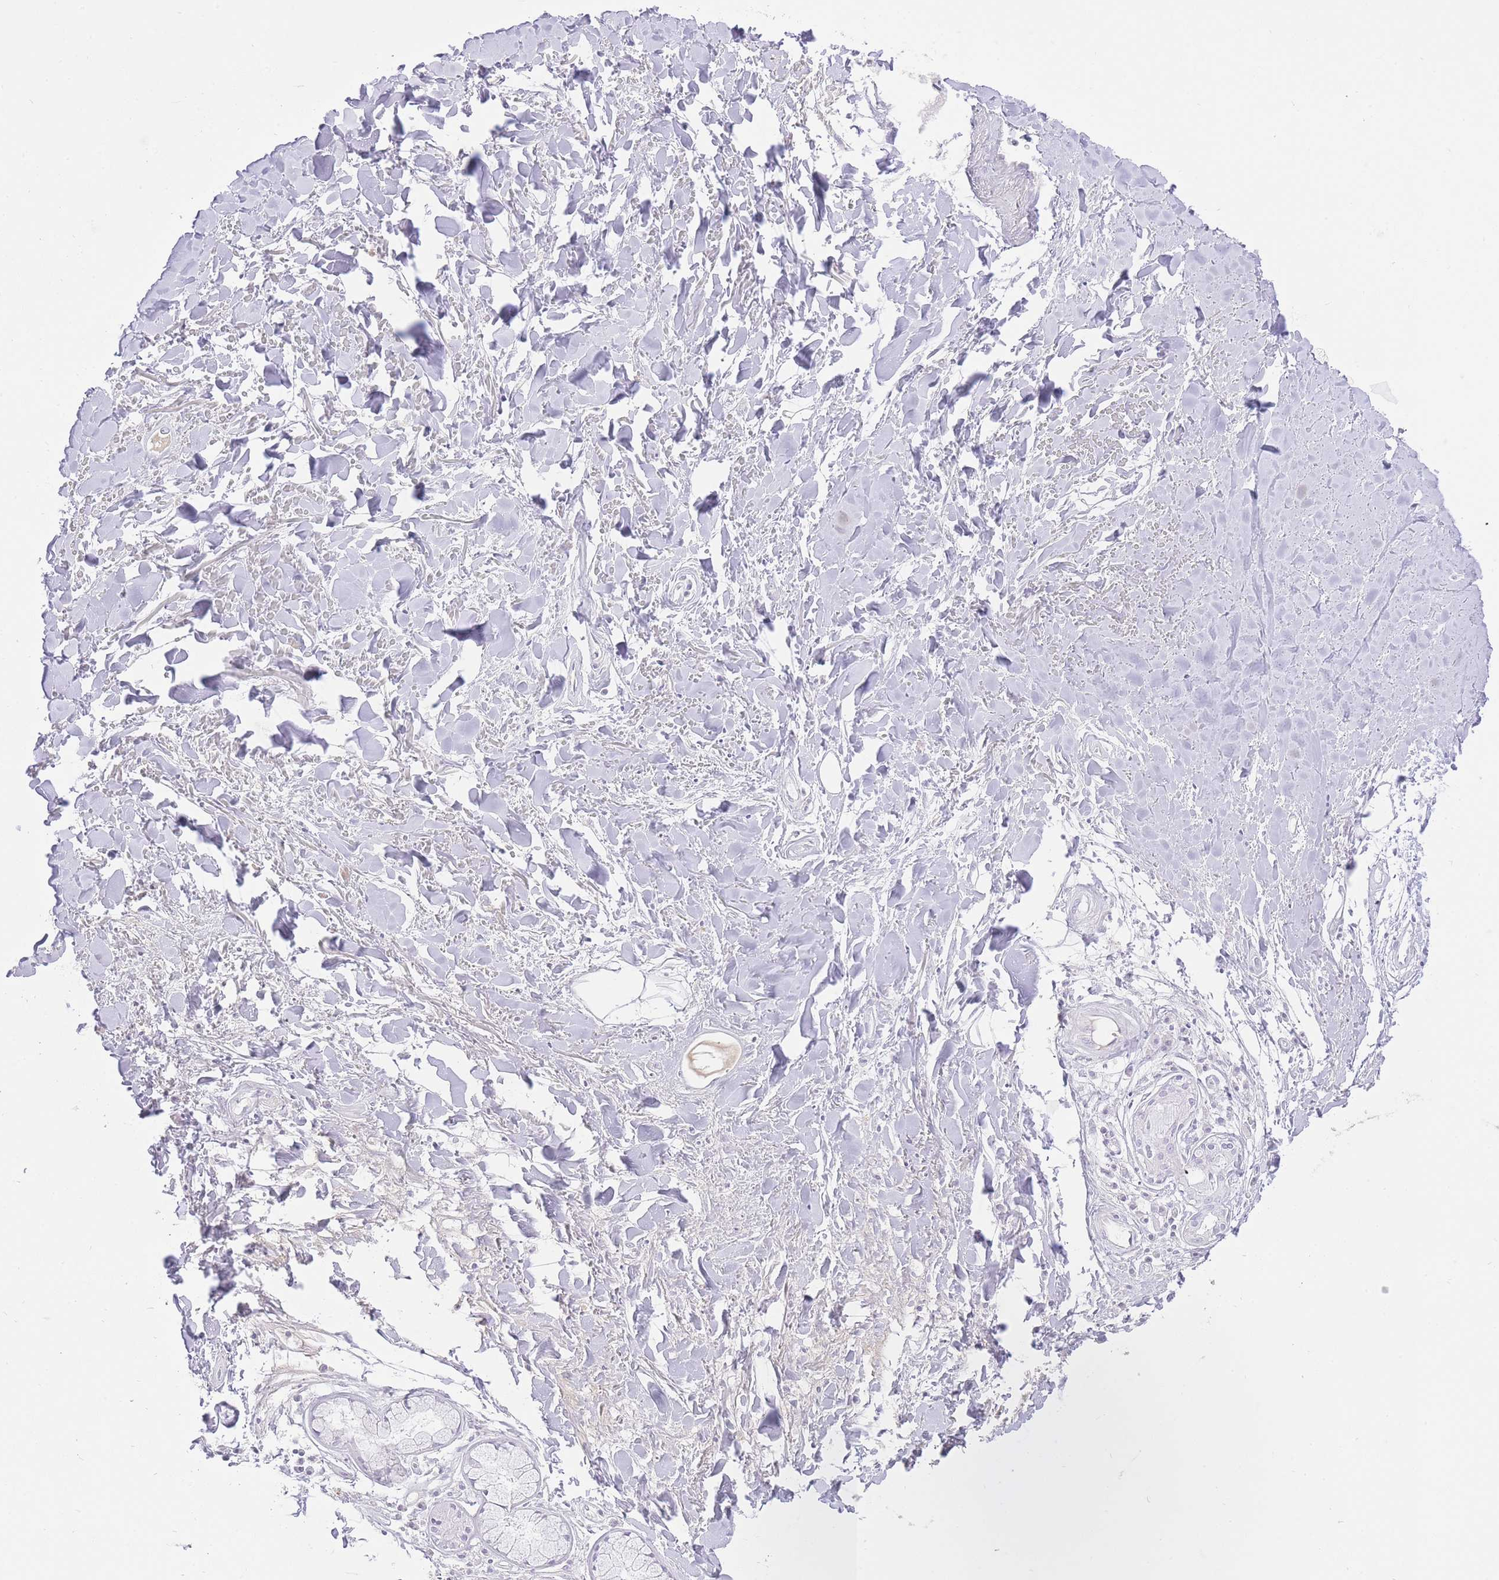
{"staining": {"intensity": "negative", "quantity": "none", "location": "none"}, "tissue": "adipose tissue", "cell_type": "Adipocytes", "image_type": "normal", "snomed": [{"axis": "morphology", "description": "Normal tissue, NOS"}, {"axis": "topography", "description": "Cartilage tissue"}], "caption": "Protein analysis of unremarkable adipose tissue shows no significant staining in adipocytes.", "gene": "HRG", "patient": {"sex": "male", "age": 57}}